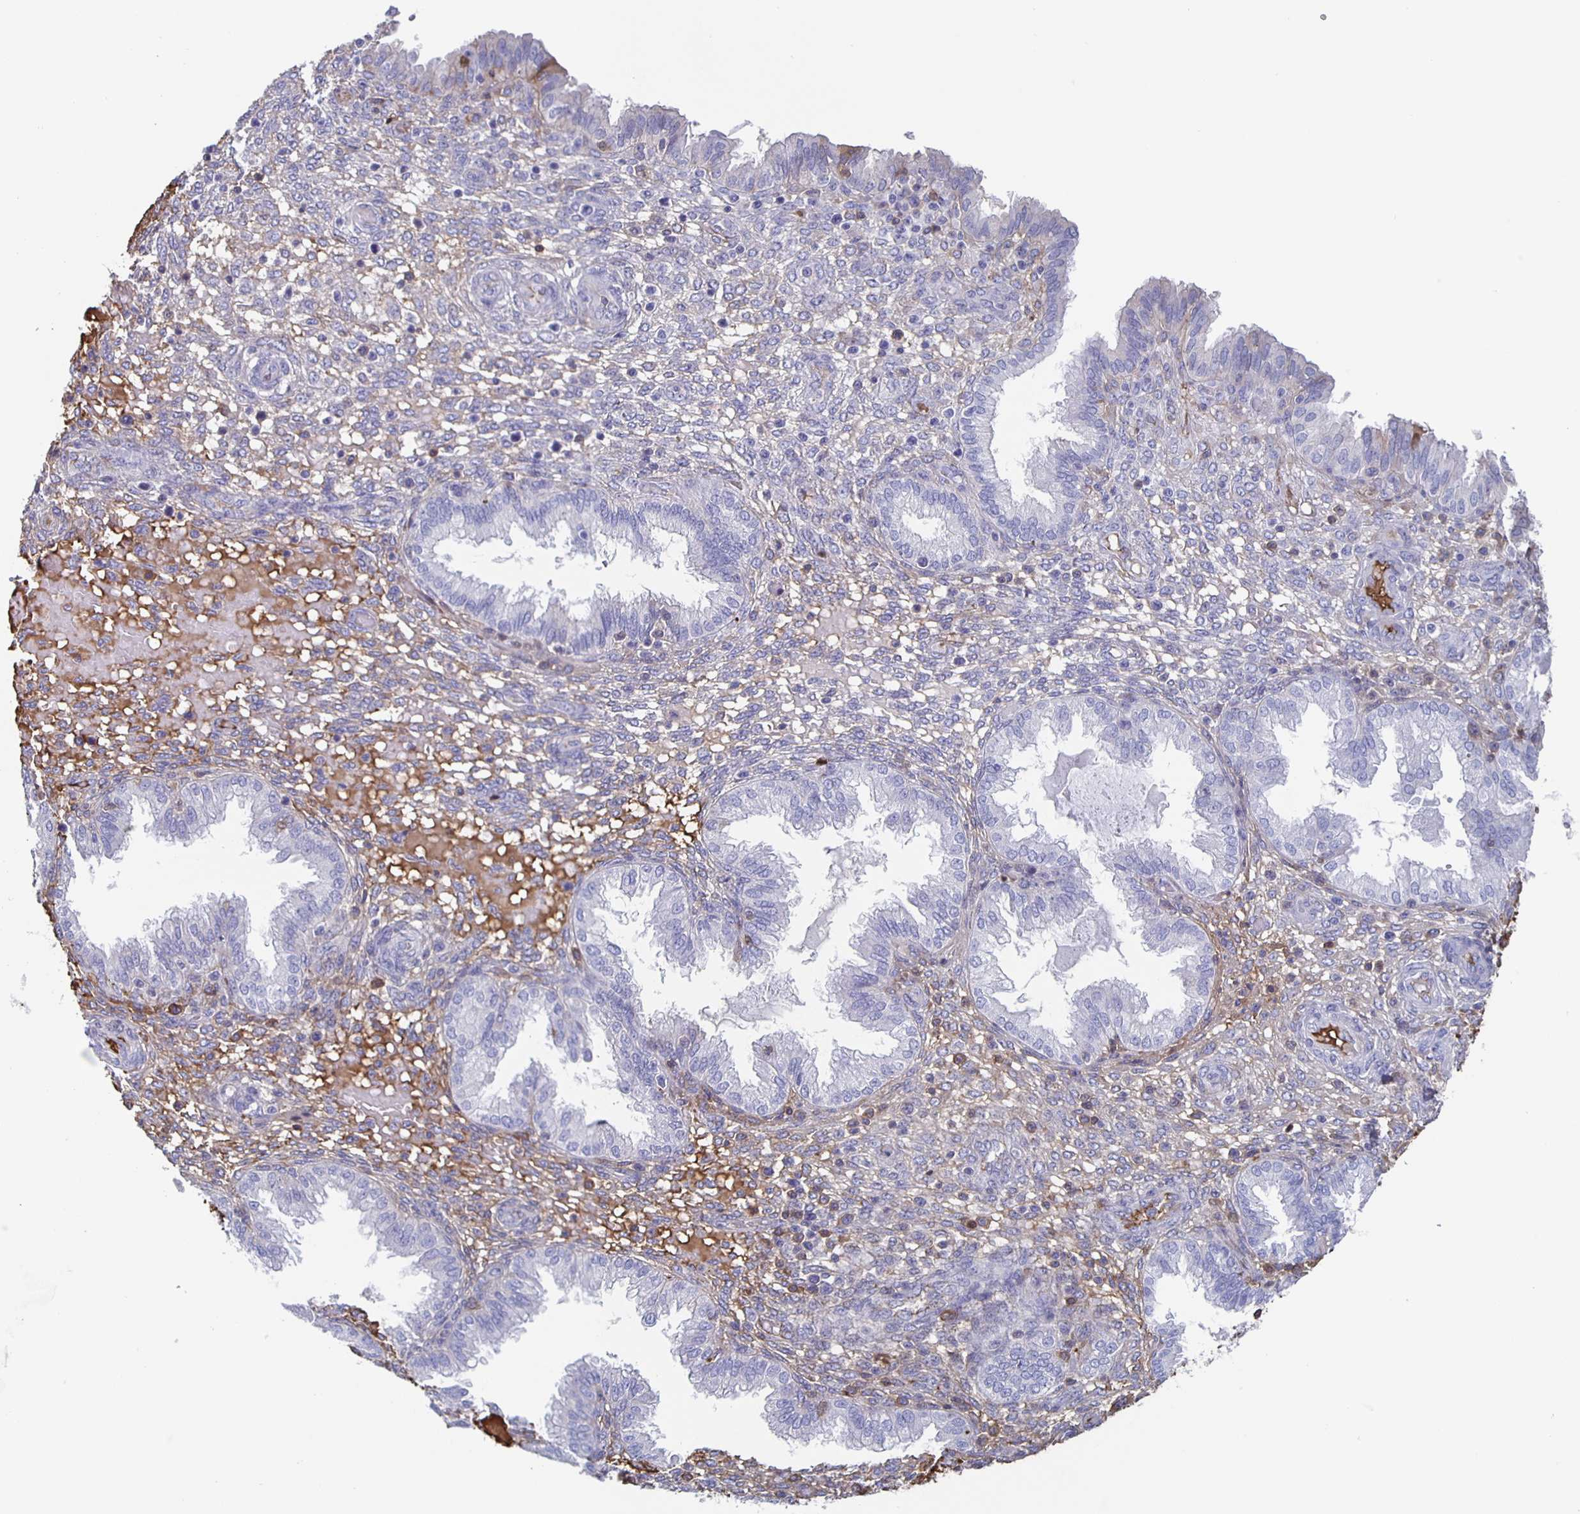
{"staining": {"intensity": "negative", "quantity": "none", "location": "none"}, "tissue": "endometrium", "cell_type": "Cells in endometrial stroma", "image_type": "normal", "snomed": [{"axis": "morphology", "description": "Normal tissue, NOS"}, {"axis": "topography", "description": "Endometrium"}], "caption": "The histopathology image reveals no staining of cells in endometrial stroma in normal endometrium.", "gene": "FGA", "patient": {"sex": "female", "age": 33}}